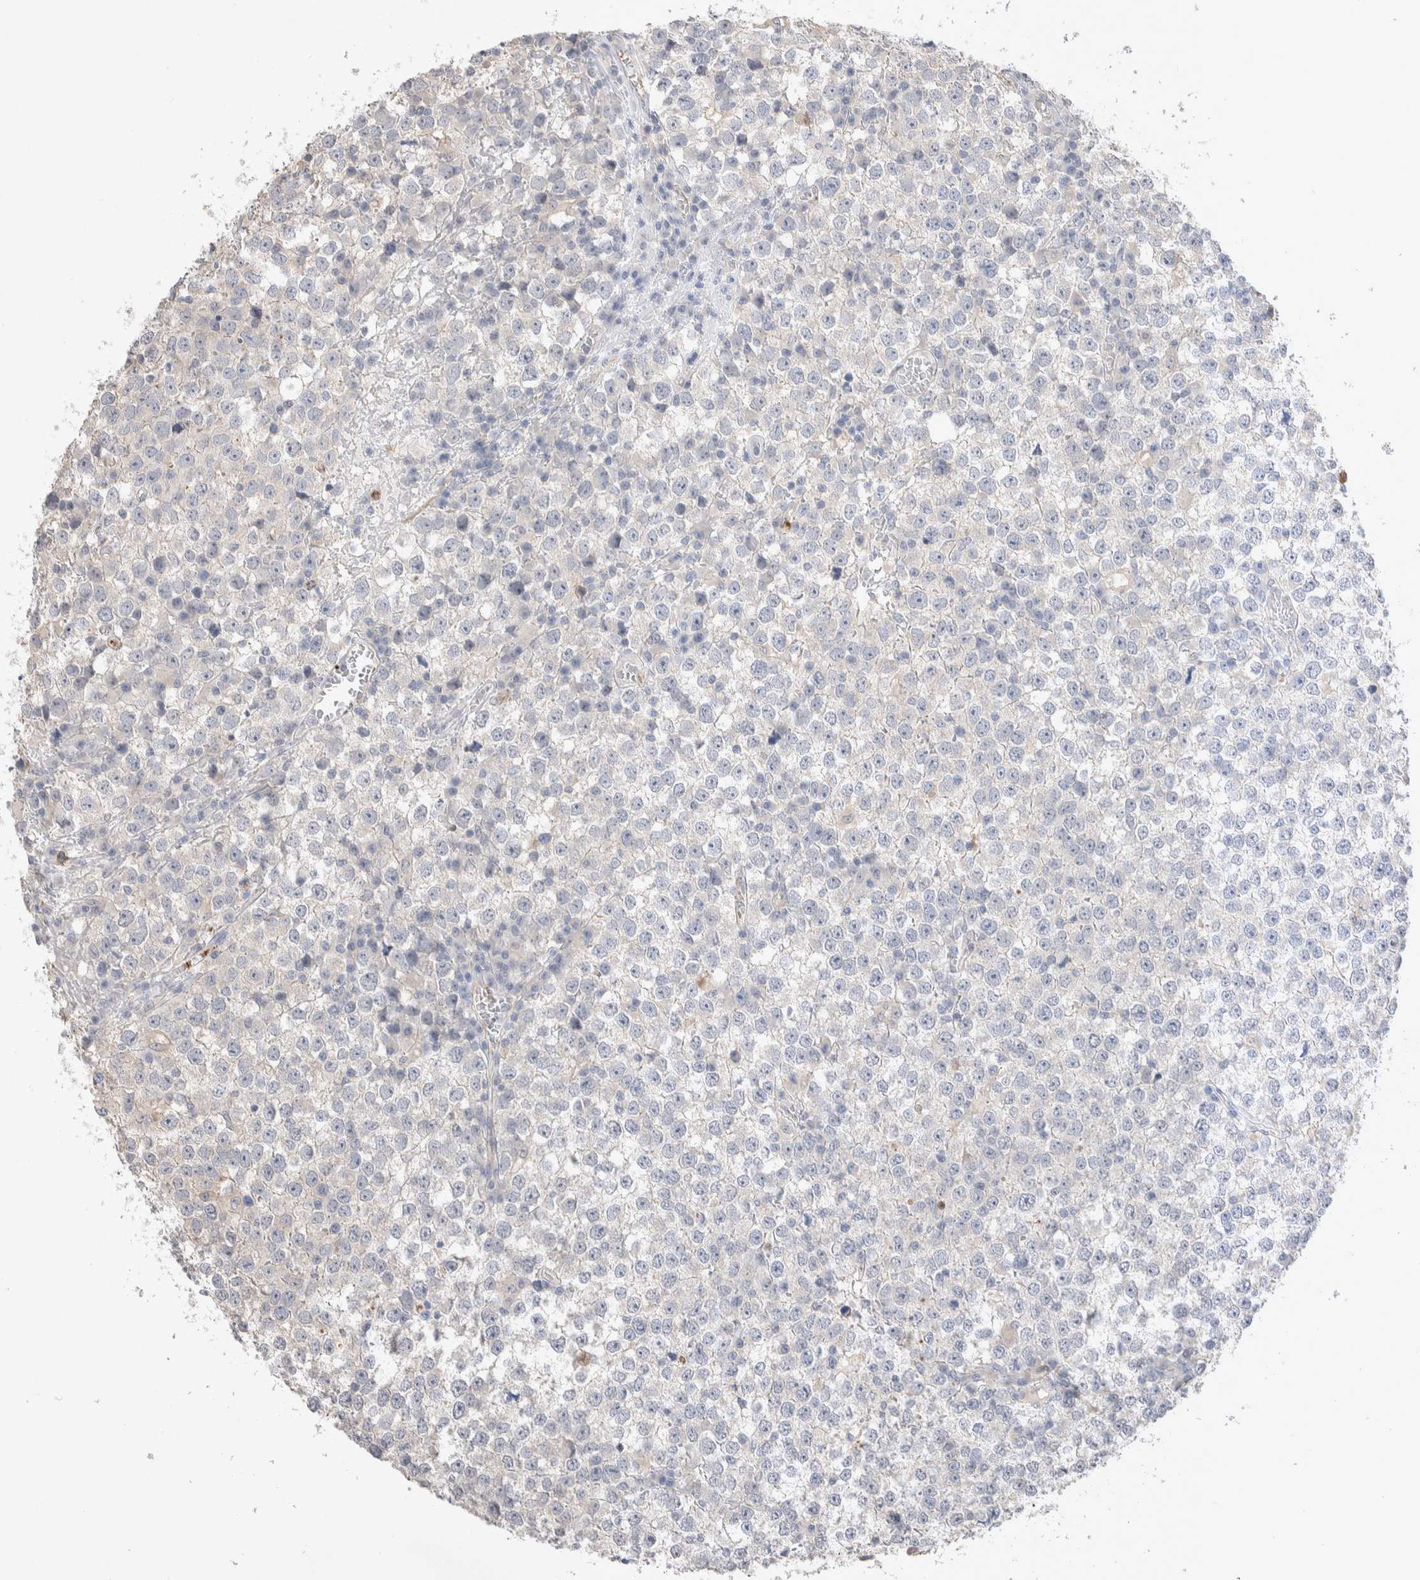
{"staining": {"intensity": "negative", "quantity": "none", "location": "none"}, "tissue": "testis cancer", "cell_type": "Tumor cells", "image_type": "cancer", "snomed": [{"axis": "morphology", "description": "Seminoma, NOS"}, {"axis": "topography", "description": "Testis"}], "caption": "The immunohistochemistry (IHC) photomicrograph has no significant positivity in tumor cells of testis cancer (seminoma) tissue.", "gene": "FFAR2", "patient": {"sex": "male", "age": 65}}